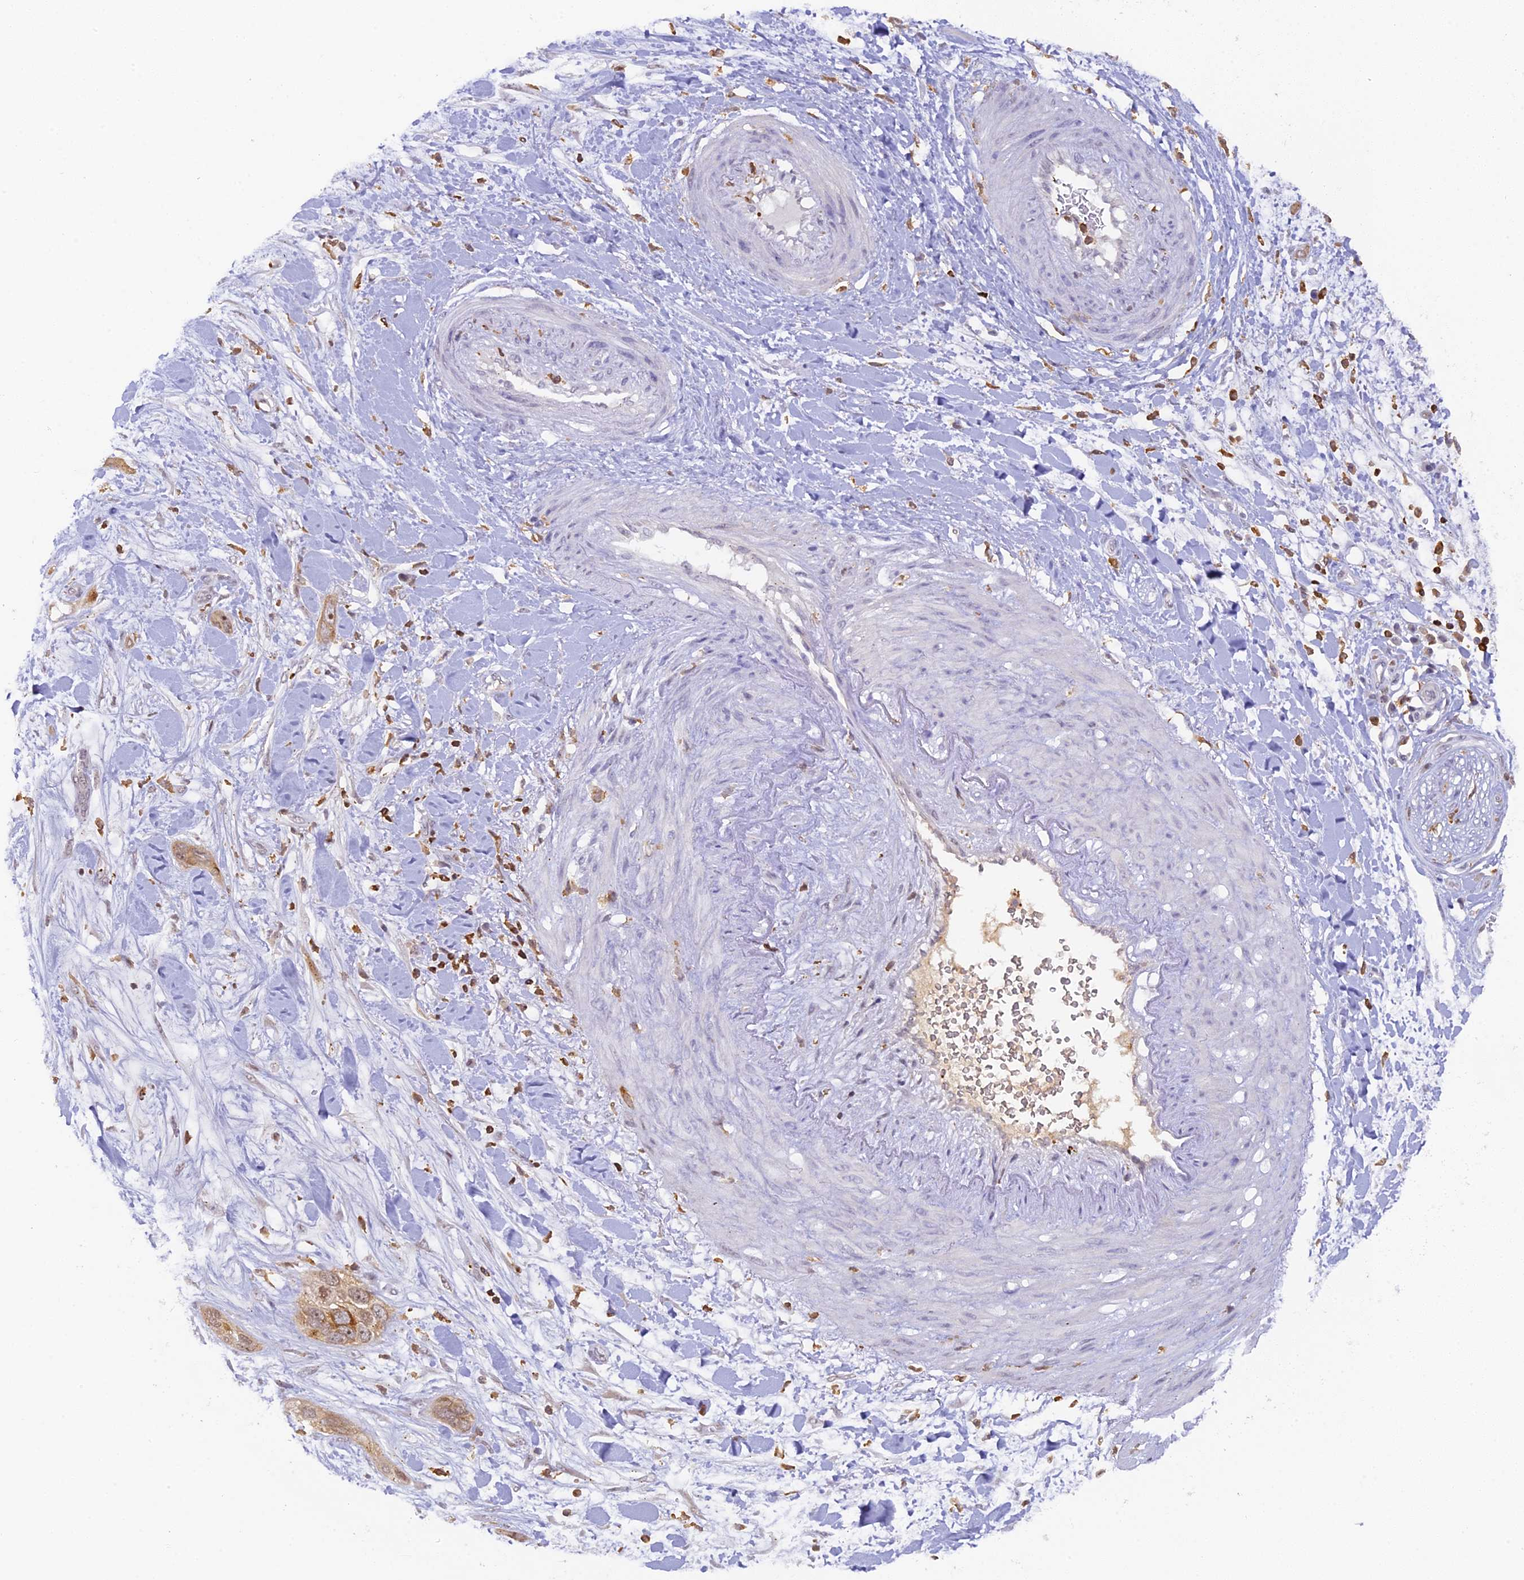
{"staining": {"intensity": "moderate", "quantity": "<25%", "location": "cytoplasmic/membranous"}, "tissue": "pancreatic cancer", "cell_type": "Tumor cells", "image_type": "cancer", "snomed": [{"axis": "morphology", "description": "Adenocarcinoma, NOS"}, {"axis": "topography", "description": "Pancreas"}], "caption": "Protein staining of pancreatic adenocarcinoma tissue exhibits moderate cytoplasmic/membranous positivity in about <25% of tumor cells.", "gene": "FYB1", "patient": {"sex": "female", "age": 60}}